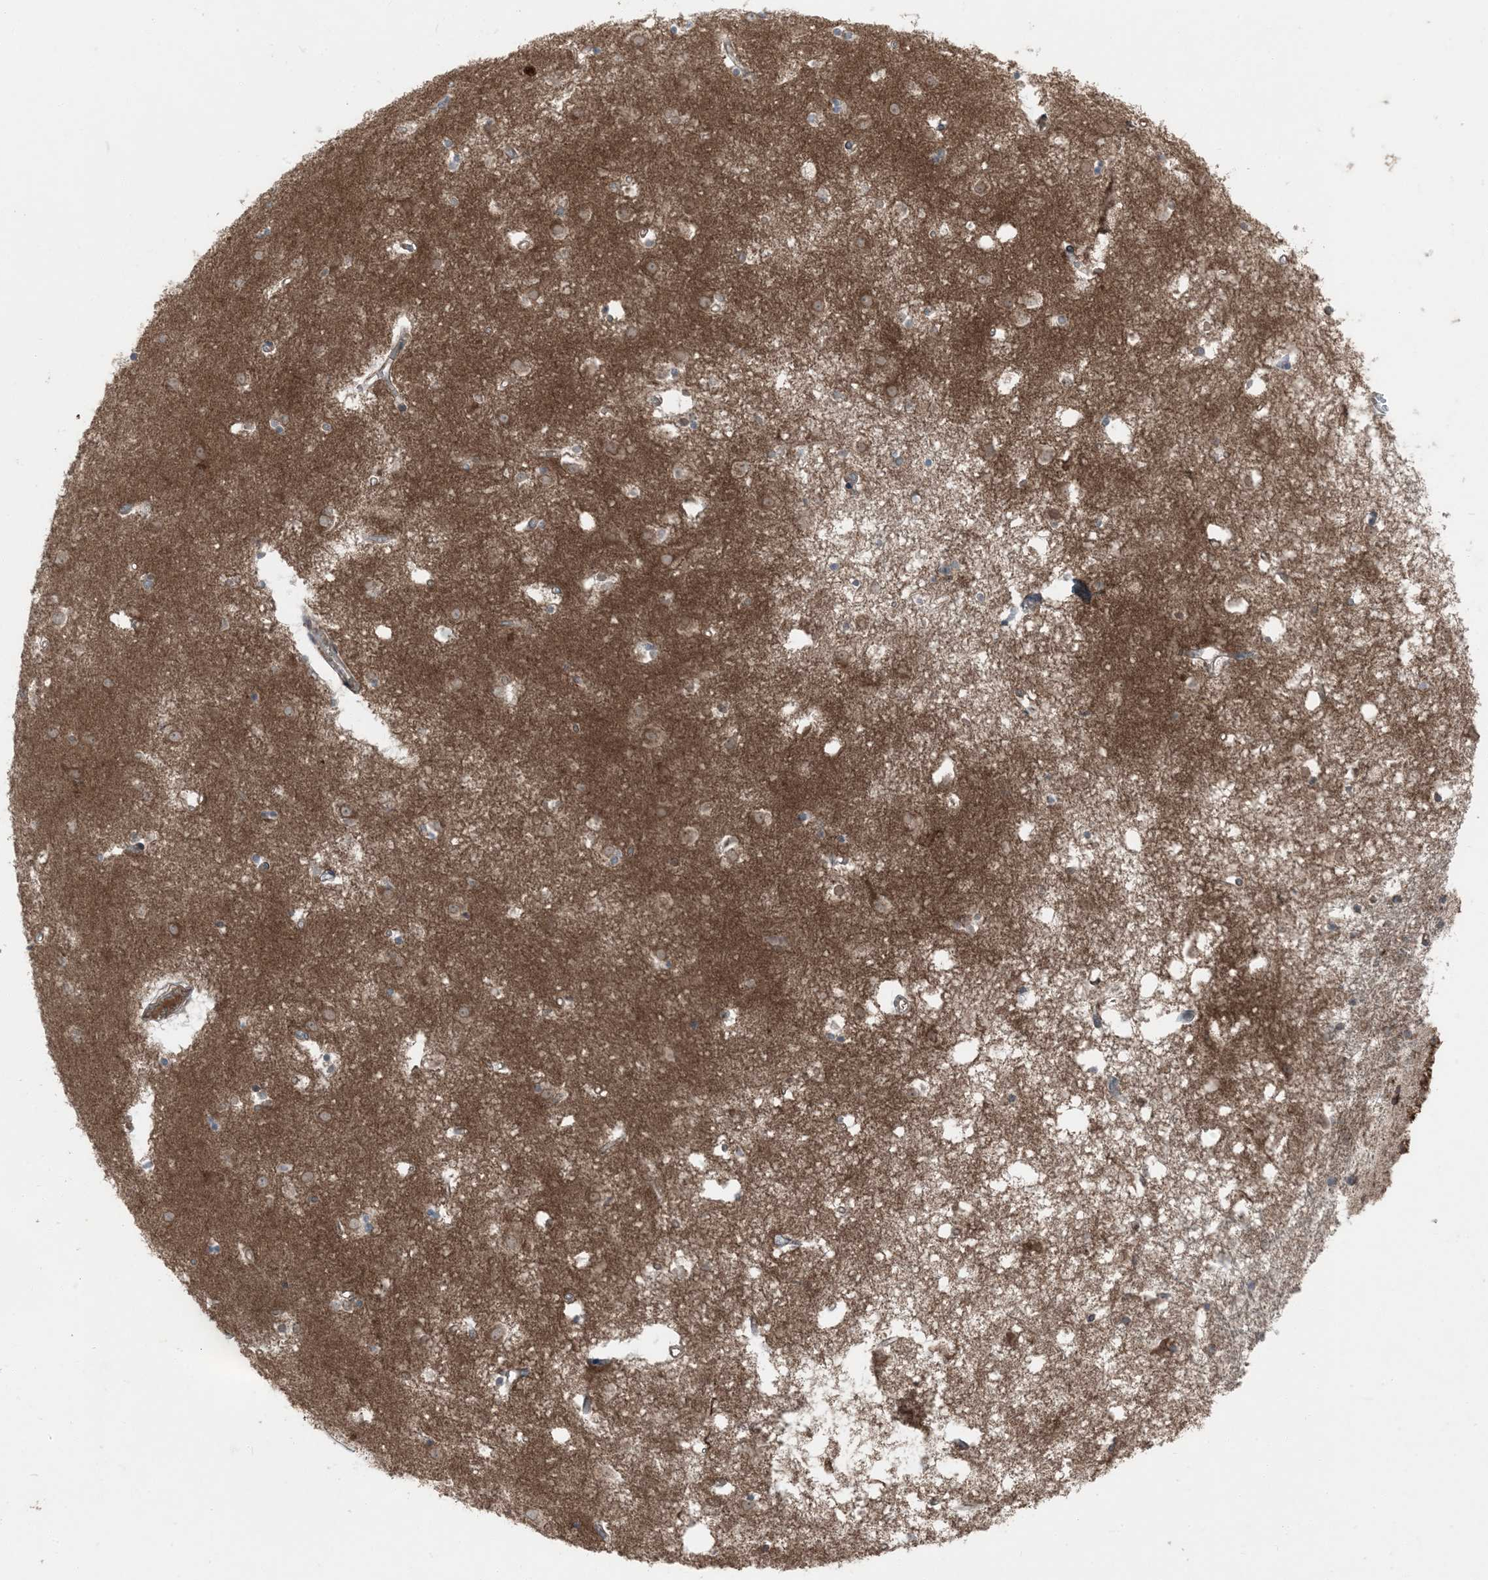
{"staining": {"intensity": "weak", "quantity": "<25%", "location": "cytoplasmic/membranous"}, "tissue": "caudate", "cell_type": "Glial cells", "image_type": "normal", "snomed": [{"axis": "morphology", "description": "Normal tissue, NOS"}, {"axis": "topography", "description": "Lateral ventricle wall"}], "caption": "Immunohistochemistry (IHC) histopathology image of normal caudate stained for a protein (brown), which demonstrates no expression in glial cells.", "gene": "RAB3GAP1", "patient": {"sex": "male", "age": 45}}